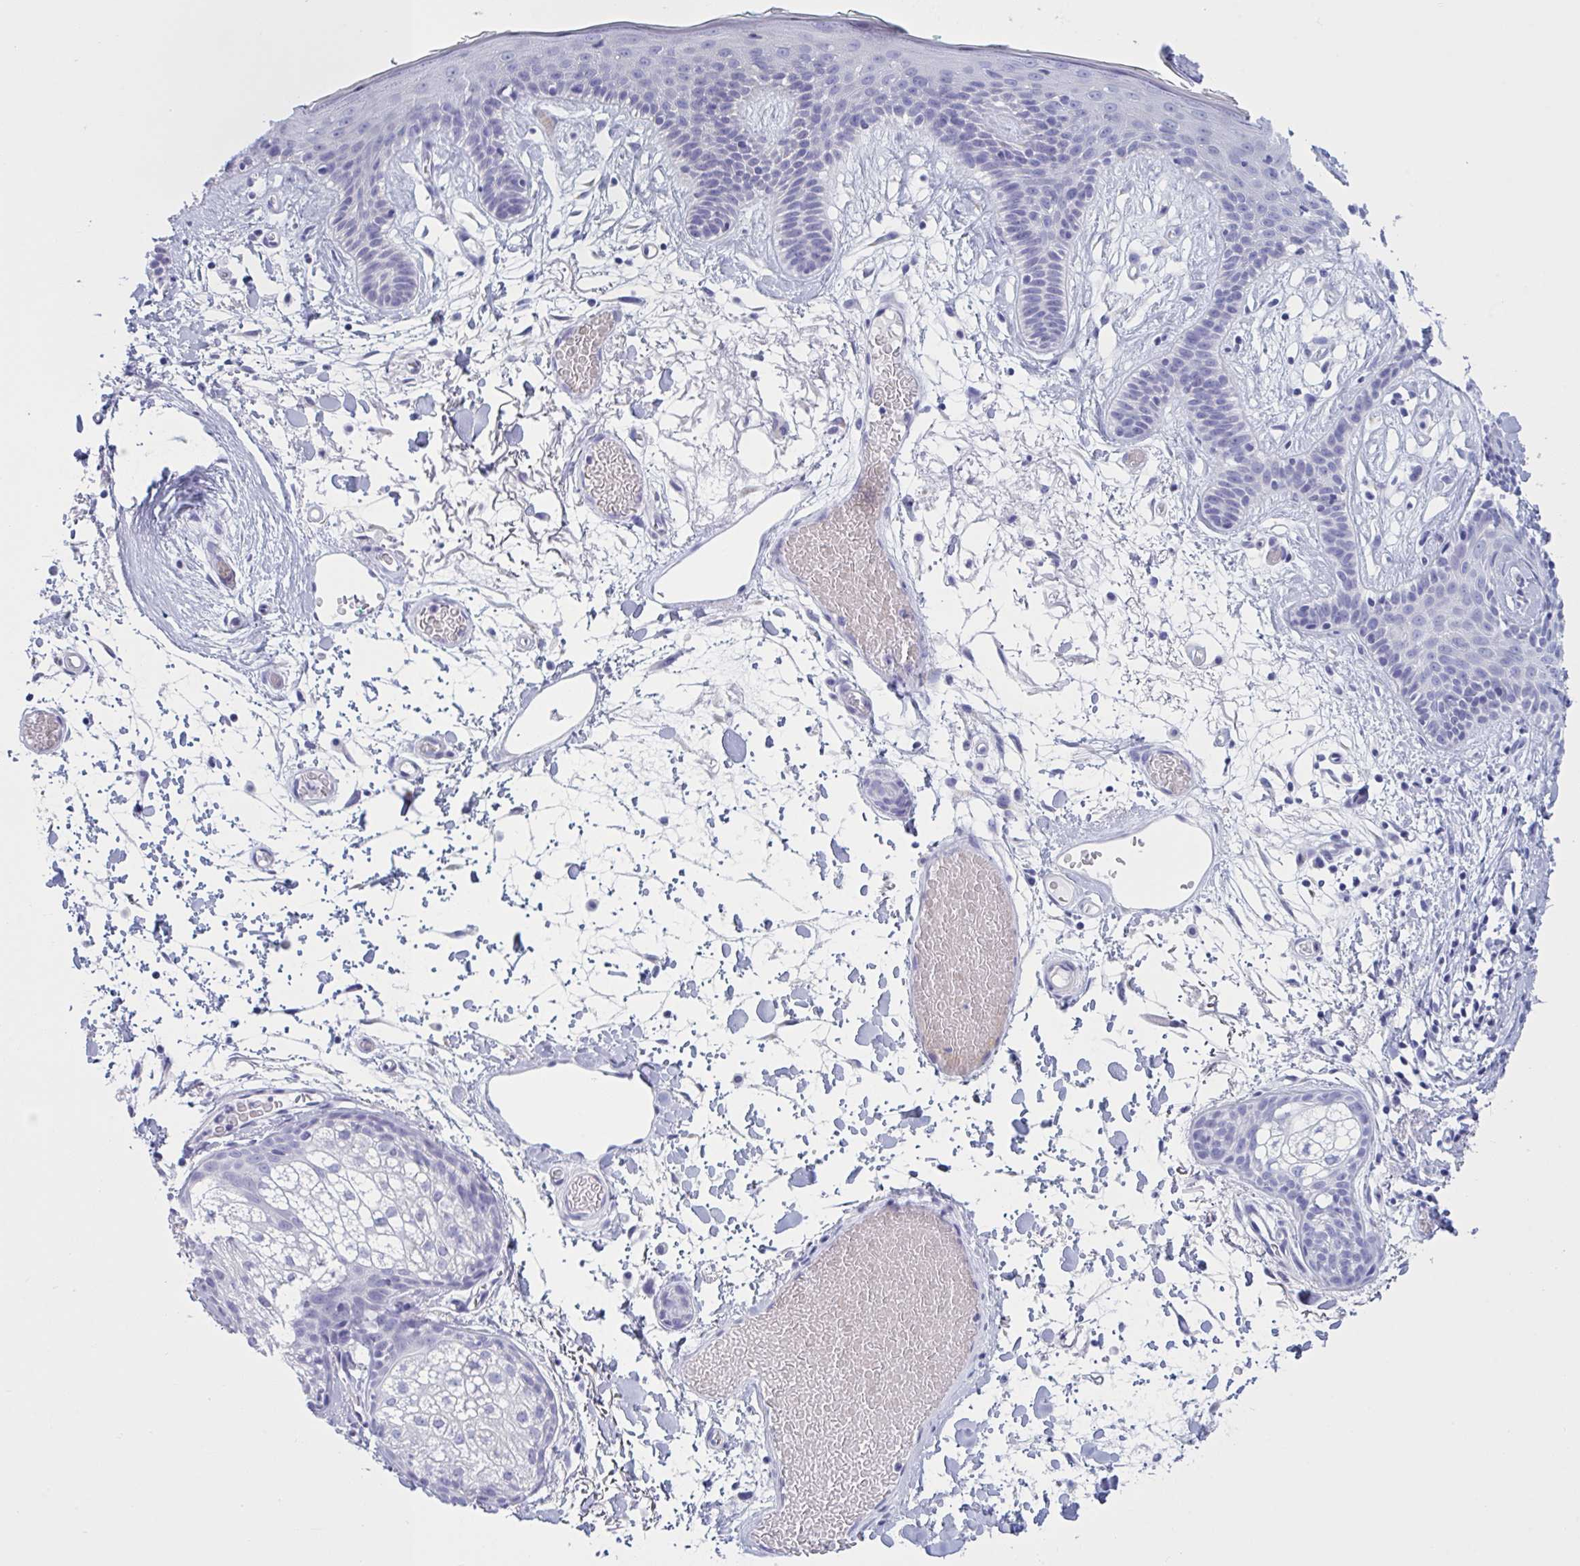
{"staining": {"intensity": "negative", "quantity": "none", "location": "none"}, "tissue": "skin", "cell_type": "Fibroblasts", "image_type": "normal", "snomed": [{"axis": "morphology", "description": "Normal tissue, NOS"}, {"axis": "topography", "description": "Skin"}], "caption": "A high-resolution image shows immunohistochemistry staining of unremarkable skin, which exhibits no significant expression in fibroblasts.", "gene": "OXLD1", "patient": {"sex": "male", "age": 79}}